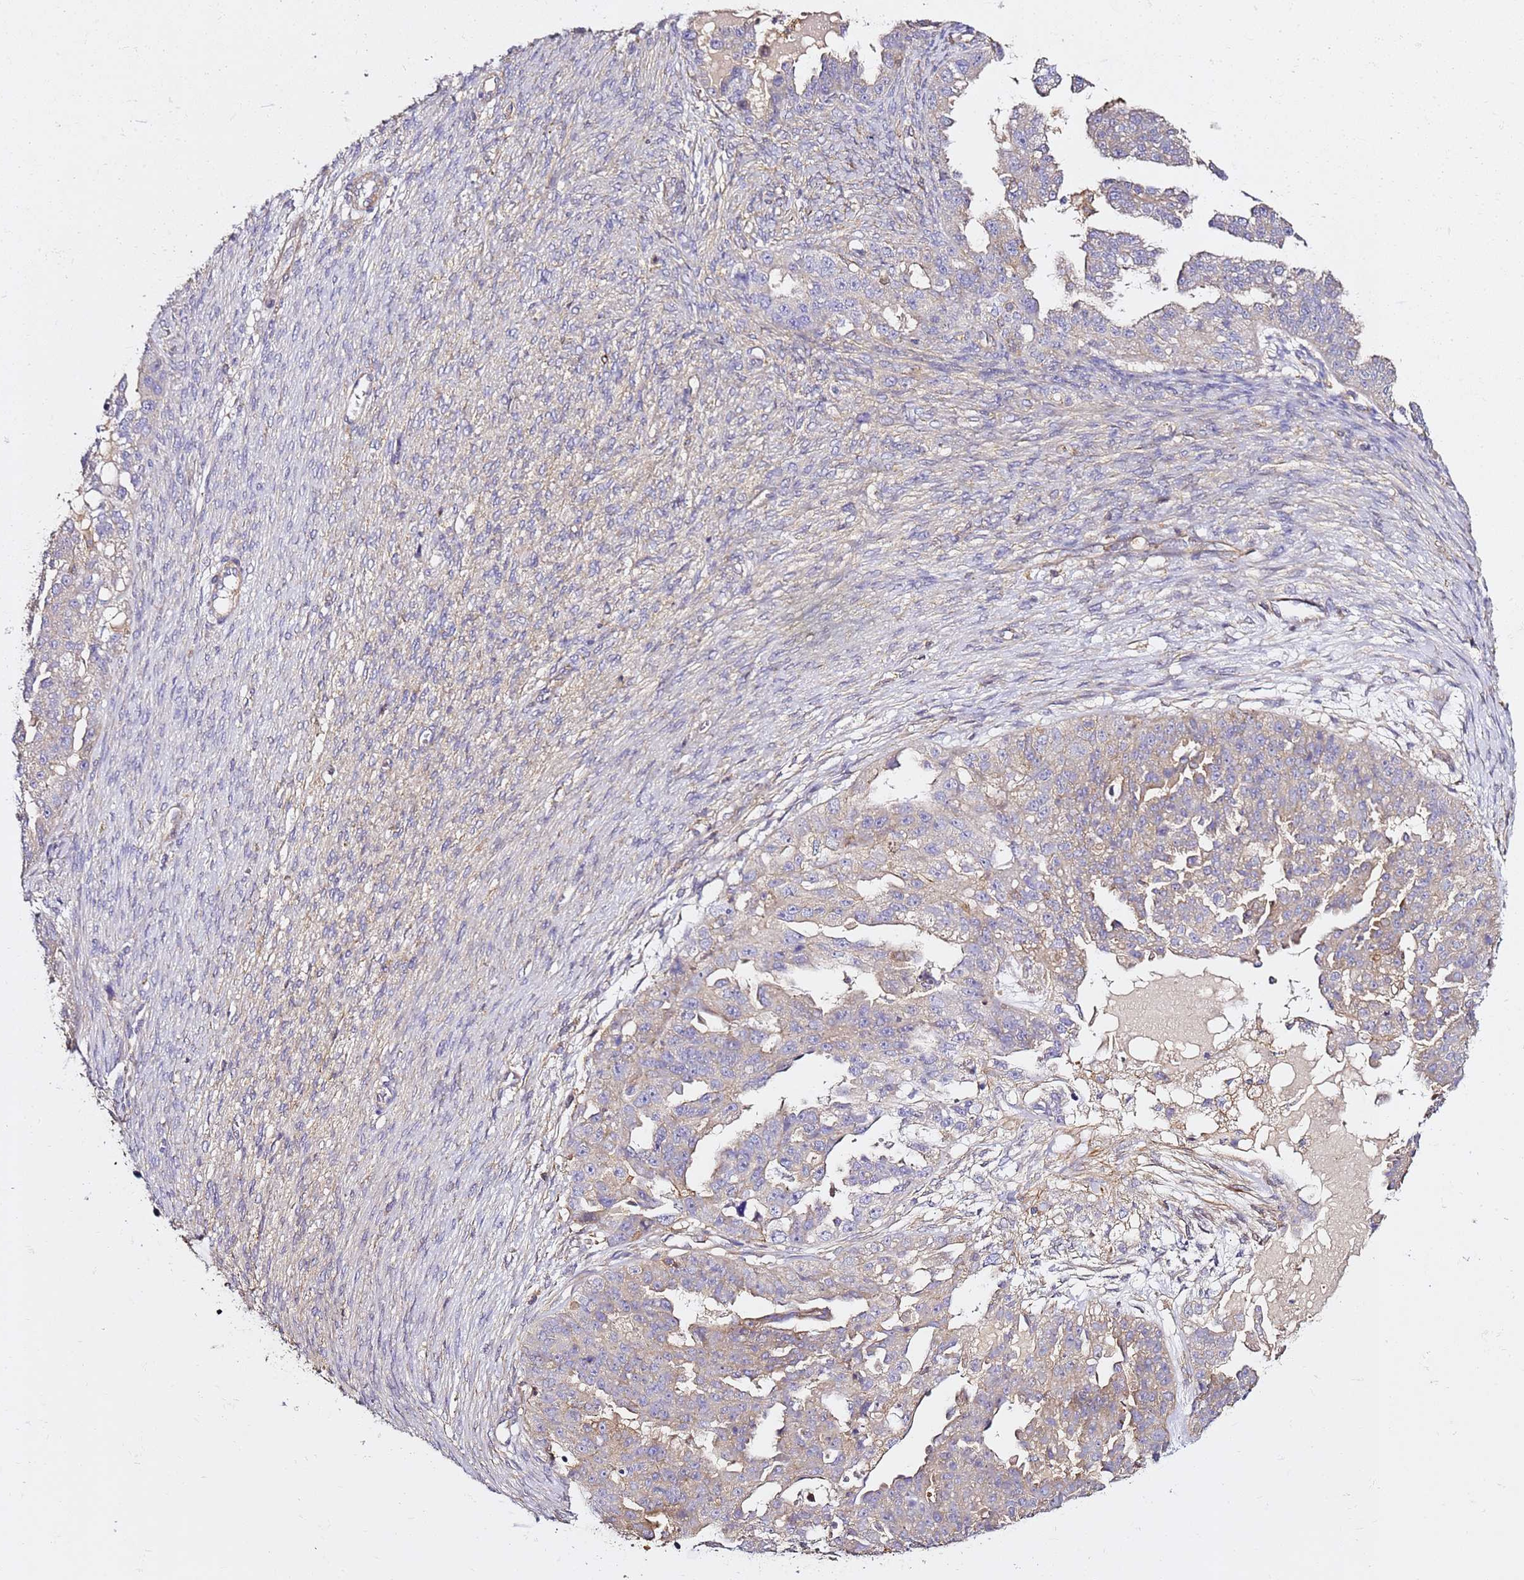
{"staining": {"intensity": "weak", "quantity": "25%-75%", "location": "cytoplasmic/membranous"}, "tissue": "ovarian cancer", "cell_type": "Tumor cells", "image_type": "cancer", "snomed": [{"axis": "morphology", "description": "Cystadenocarcinoma, serous, NOS"}, {"axis": "topography", "description": "Ovary"}], "caption": "Brown immunohistochemical staining in ovarian serous cystadenocarcinoma reveals weak cytoplasmic/membranous positivity in about 25%-75% of tumor cells.", "gene": "ZFP36L2", "patient": {"sex": "female", "age": 58}}